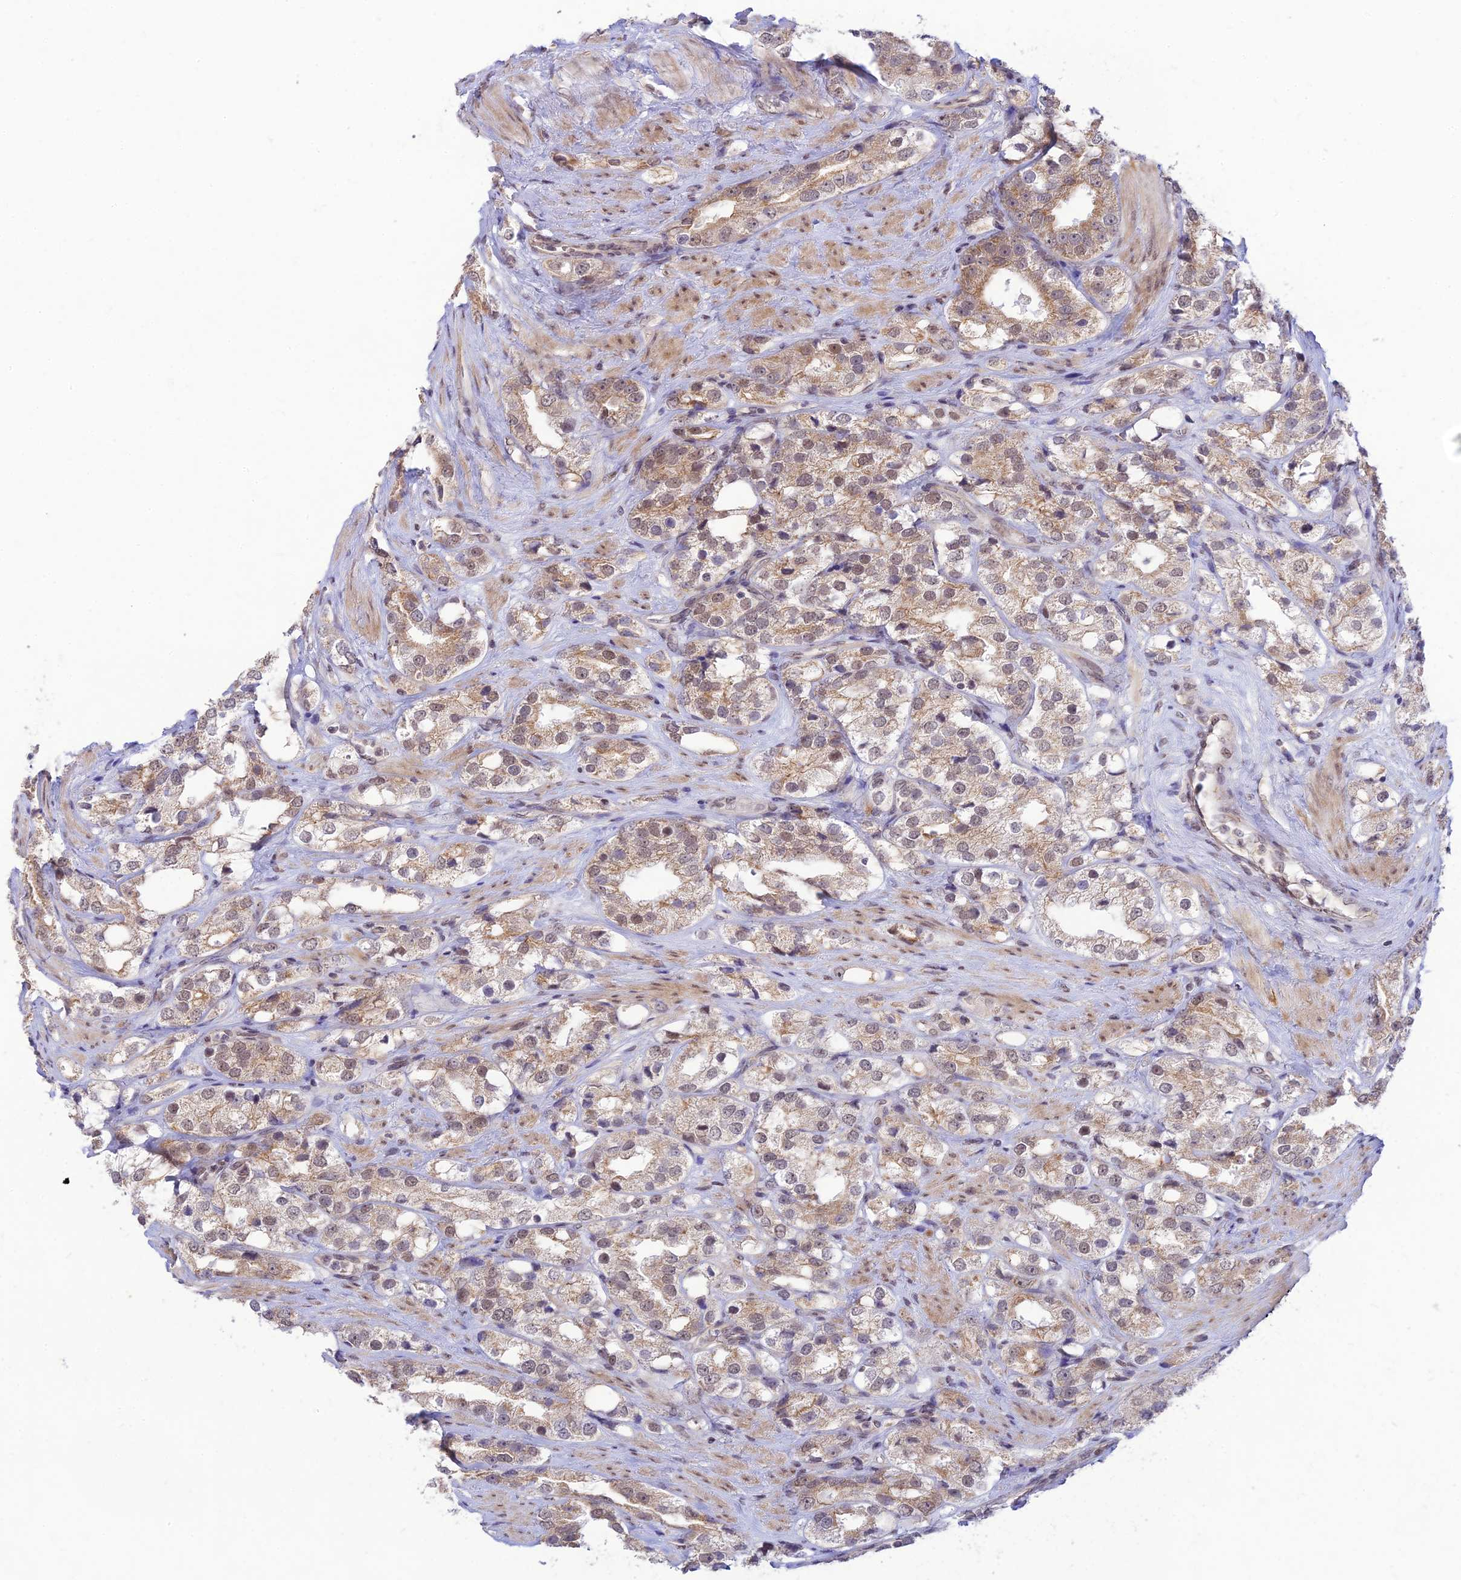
{"staining": {"intensity": "weak", "quantity": ">75%", "location": "cytoplasmic/membranous,nuclear"}, "tissue": "prostate cancer", "cell_type": "Tumor cells", "image_type": "cancer", "snomed": [{"axis": "morphology", "description": "Adenocarcinoma, NOS"}, {"axis": "topography", "description": "Prostate"}], "caption": "Immunohistochemistry (IHC) micrograph of prostate cancer (adenocarcinoma) stained for a protein (brown), which reveals low levels of weak cytoplasmic/membranous and nuclear positivity in about >75% of tumor cells.", "gene": "MICOS13", "patient": {"sex": "male", "age": 79}}